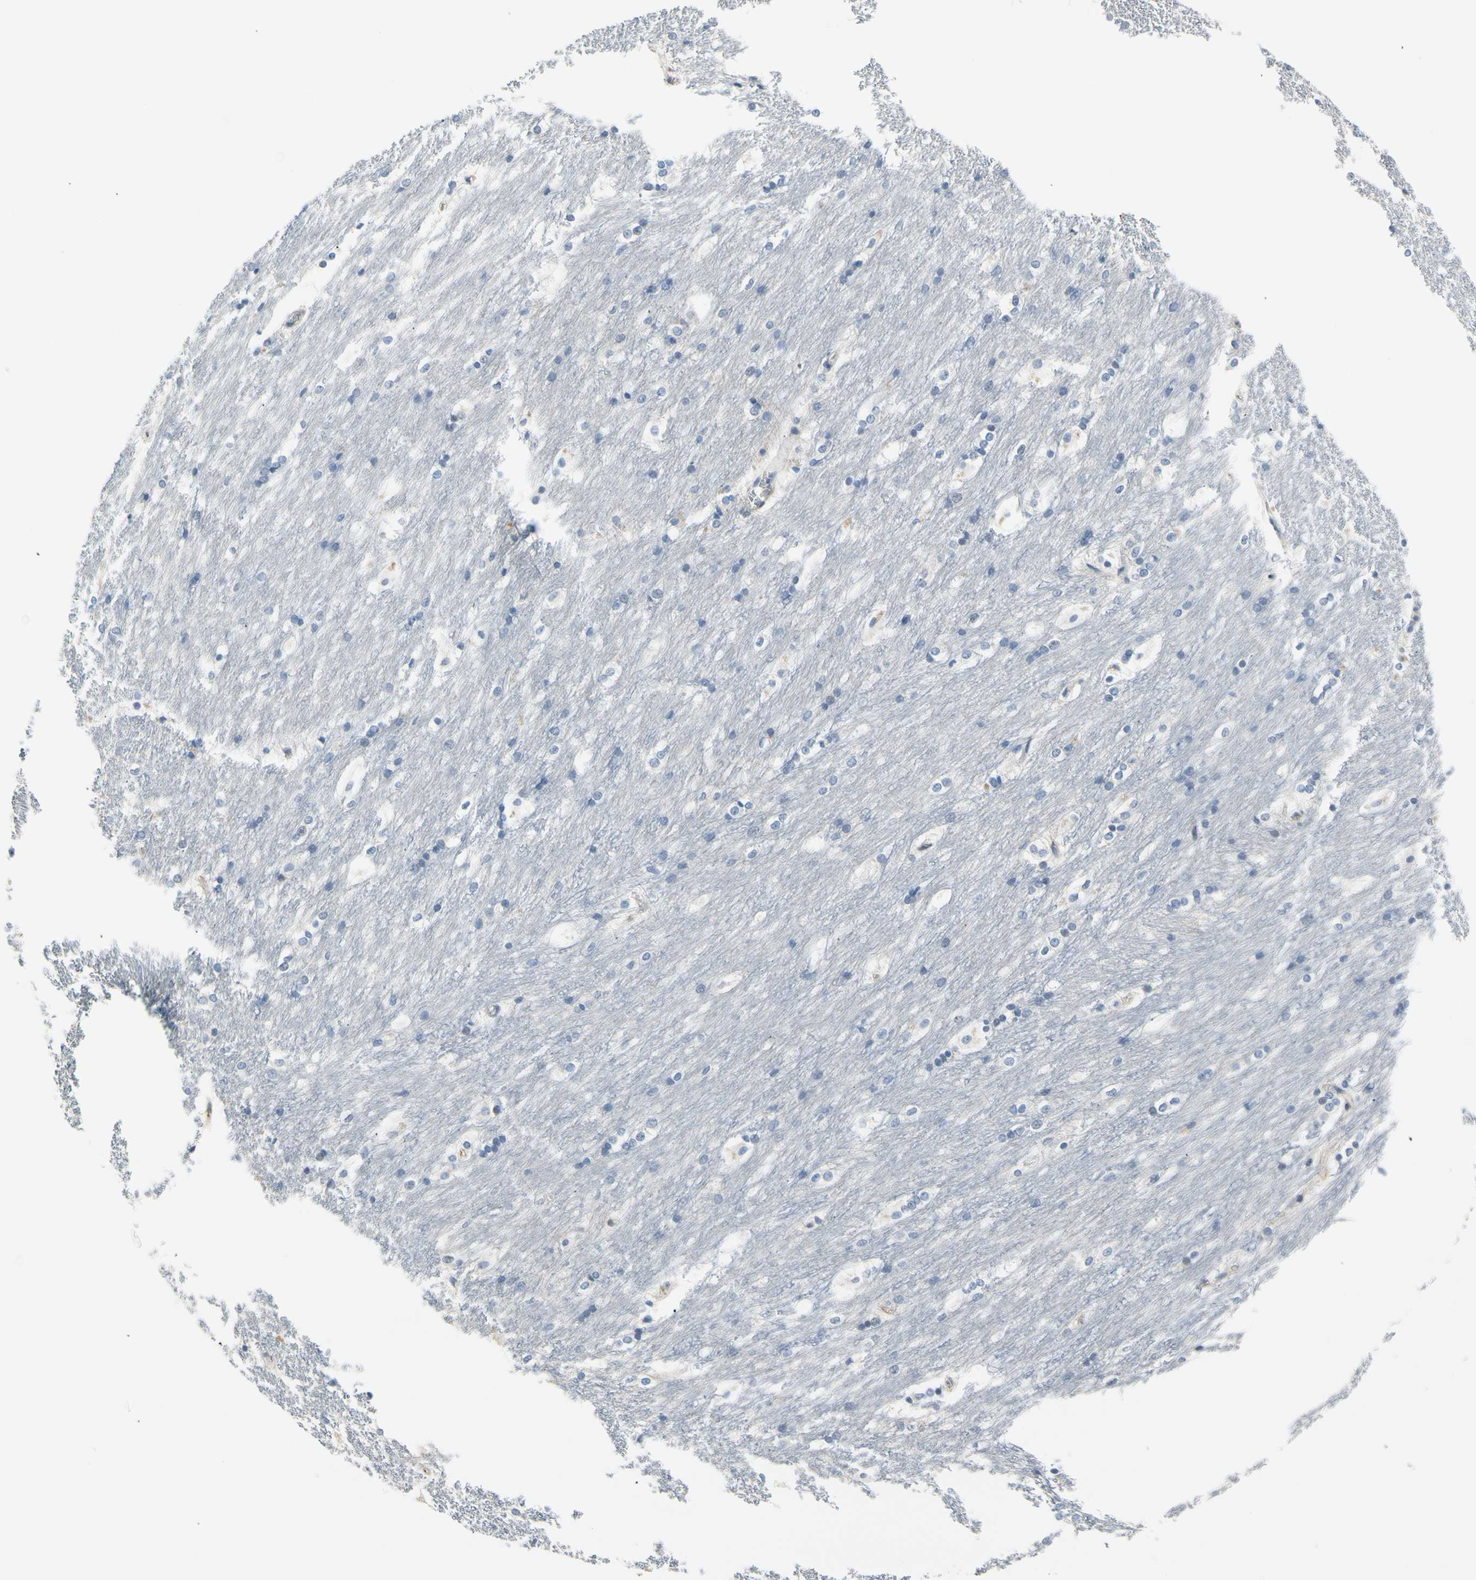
{"staining": {"intensity": "weak", "quantity": "<25%", "location": "cytoplasmic/membranous"}, "tissue": "caudate", "cell_type": "Glial cells", "image_type": "normal", "snomed": [{"axis": "morphology", "description": "Normal tissue, NOS"}, {"axis": "topography", "description": "Lateral ventricle wall"}], "caption": "Glial cells show no significant positivity in benign caudate.", "gene": "LGR6", "patient": {"sex": "female", "age": 19}}